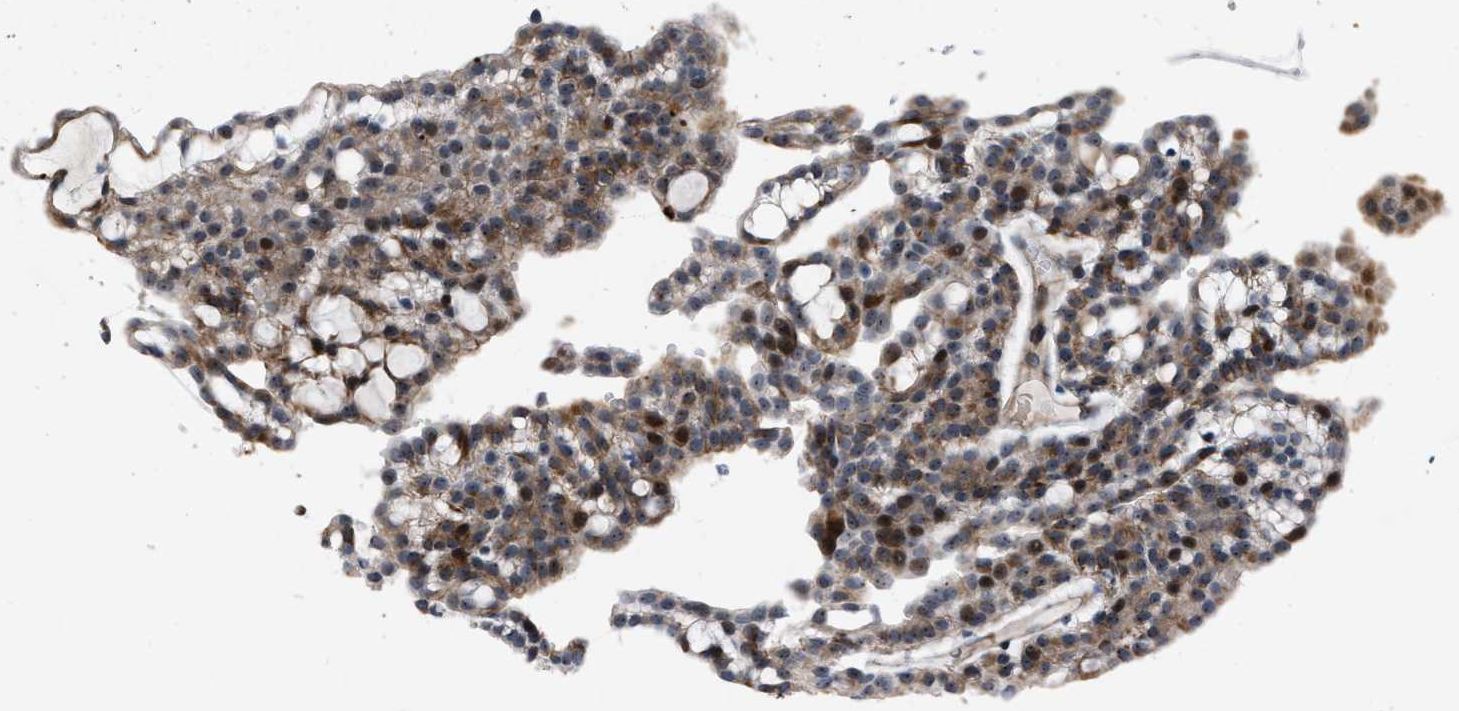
{"staining": {"intensity": "moderate", "quantity": "25%-75%", "location": "cytoplasmic/membranous,nuclear"}, "tissue": "renal cancer", "cell_type": "Tumor cells", "image_type": "cancer", "snomed": [{"axis": "morphology", "description": "Adenocarcinoma, NOS"}, {"axis": "topography", "description": "Kidney"}], "caption": "Protein expression by immunohistochemistry (IHC) demonstrates moderate cytoplasmic/membranous and nuclear positivity in approximately 25%-75% of tumor cells in renal adenocarcinoma.", "gene": "POLR1F", "patient": {"sex": "male", "age": 63}}